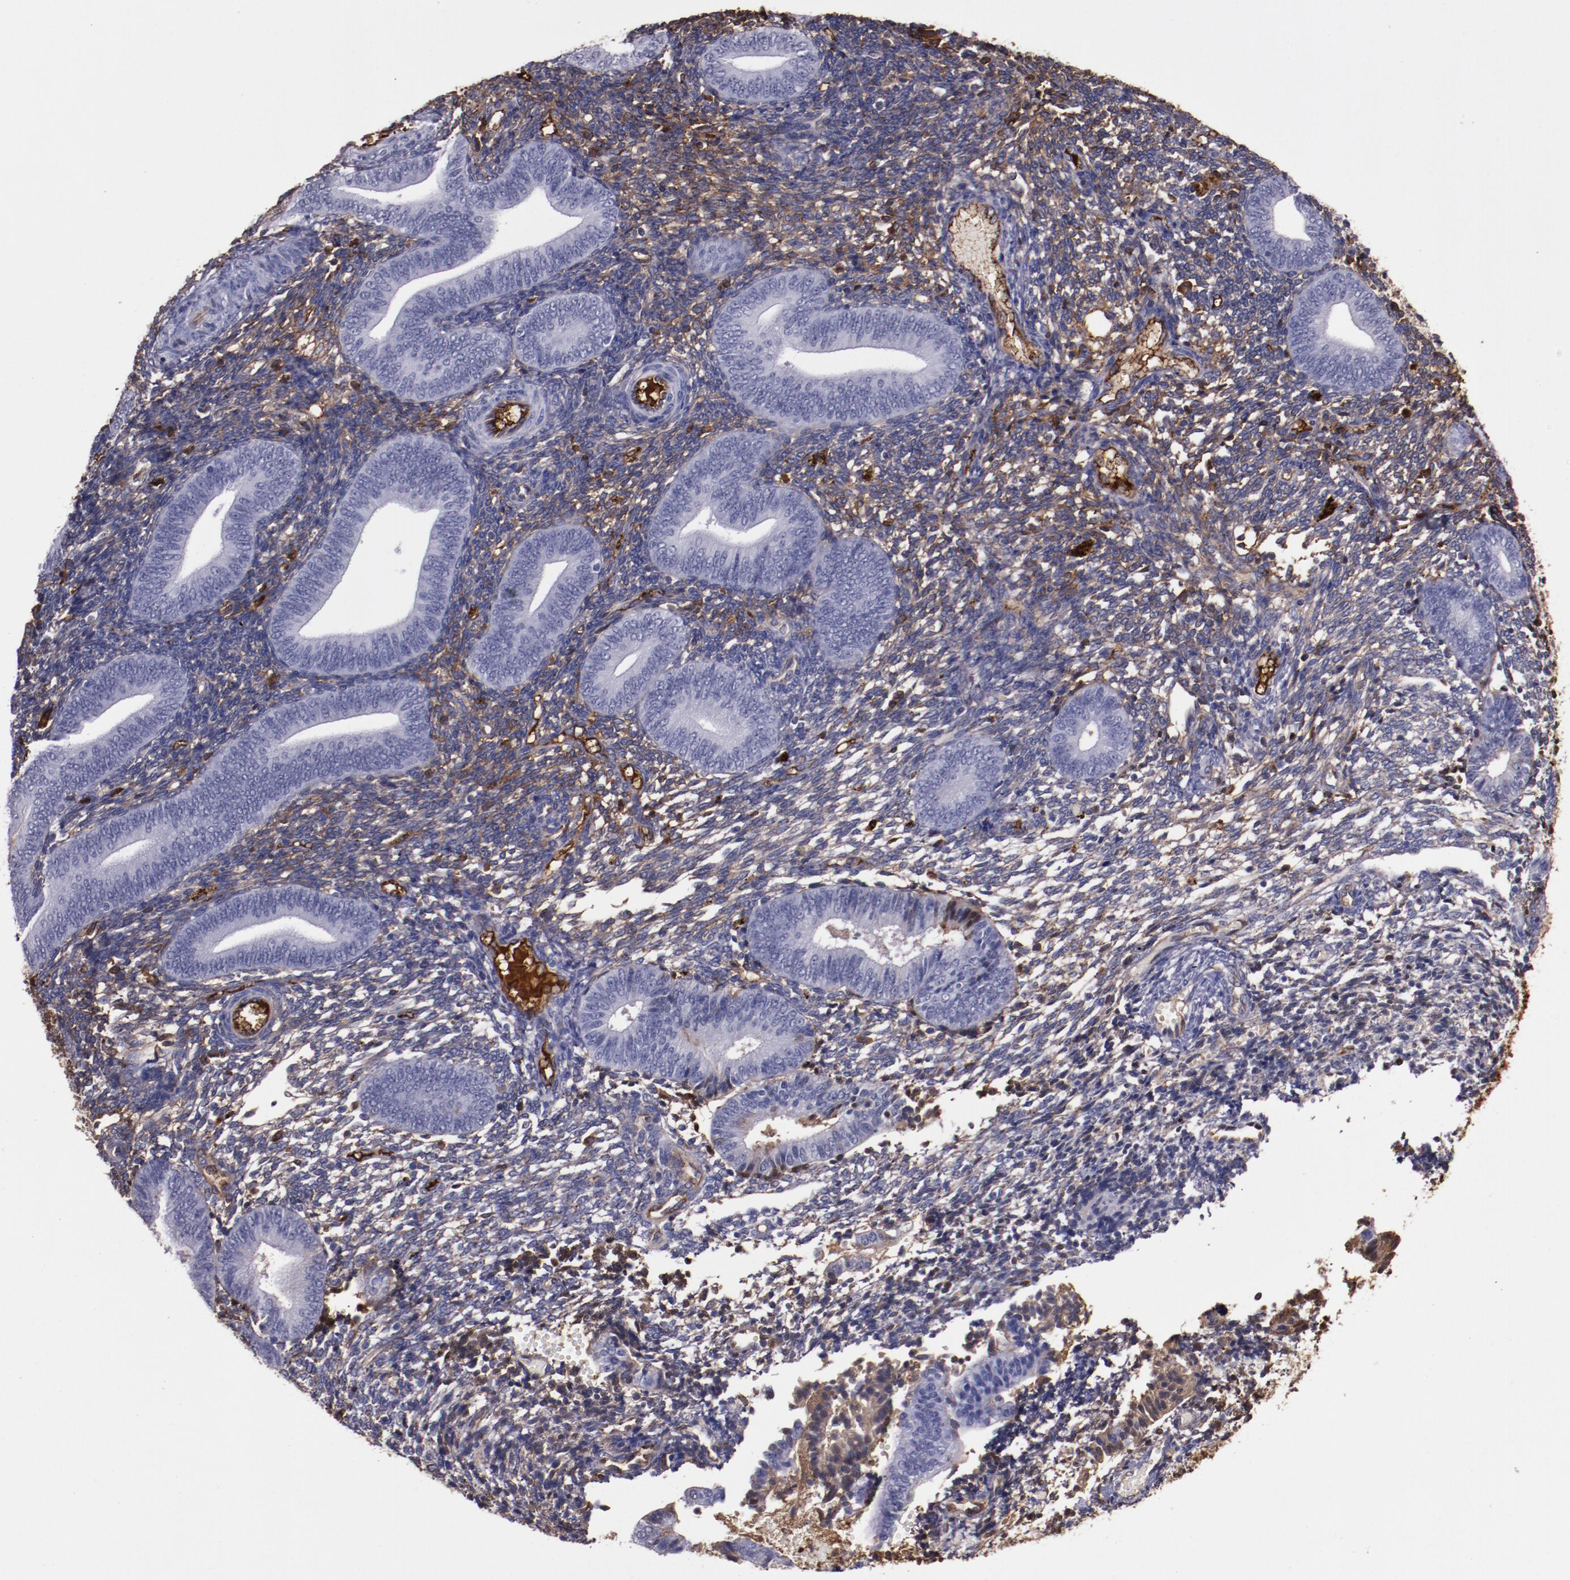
{"staining": {"intensity": "moderate", "quantity": "25%-75%", "location": "cytoplasmic/membranous"}, "tissue": "endometrium", "cell_type": "Cells in endometrial stroma", "image_type": "normal", "snomed": [{"axis": "morphology", "description": "Normal tissue, NOS"}, {"axis": "topography", "description": "Uterus"}, {"axis": "topography", "description": "Endometrium"}], "caption": "High-power microscopy captured an IHC photomicrograph of benign endometrium, revealing moderate cytoplasmic/membranous staining in approximately 25%-75% of cells in endometrial stroma.", "gene": "A2M", "patient": {"sex": "female", "age": 33}}